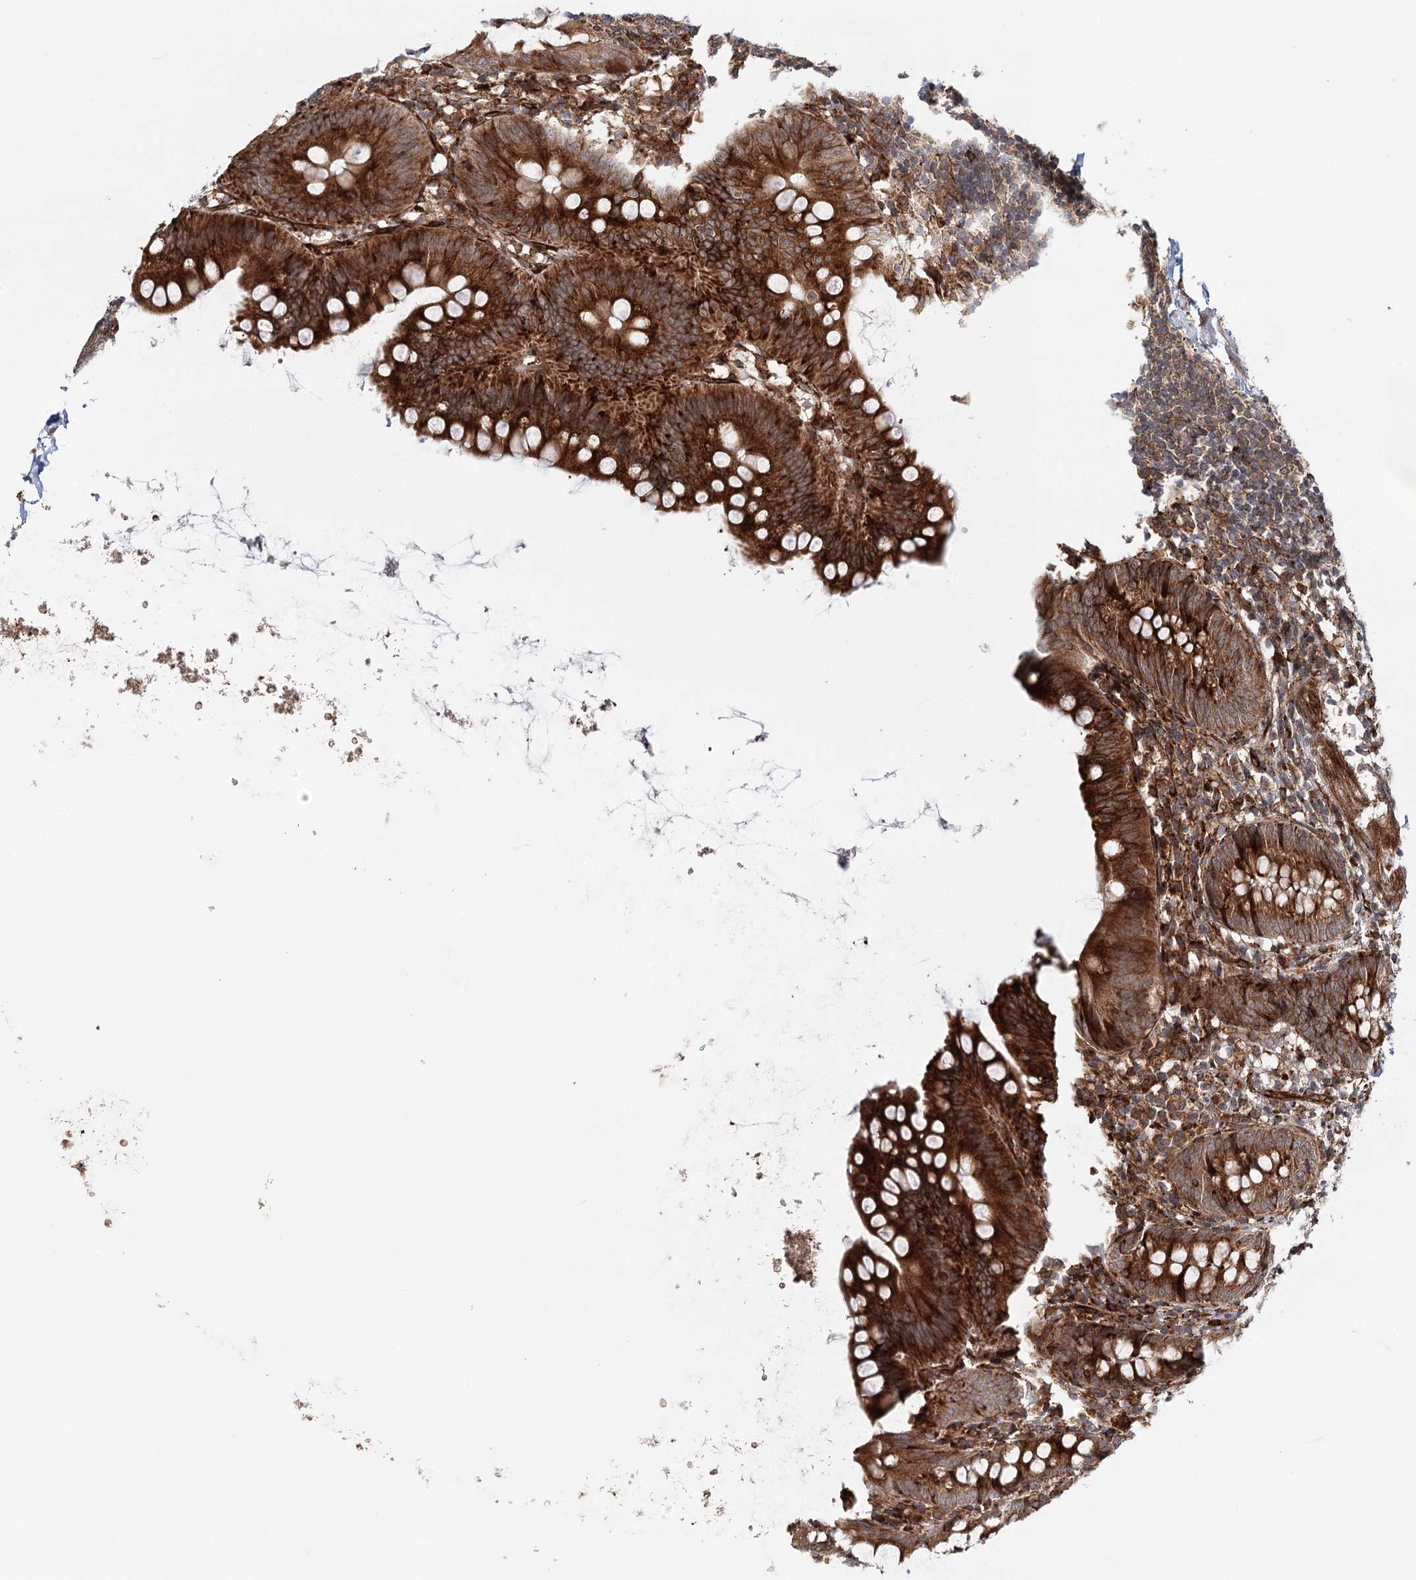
{"staining": {"intensity": "strong", "quantity": ">75%", "location": "cytoplasmic/membranous"}, "tissue": "appendix", "cell_type": "Glandular cells", "image_type": "normal", "snomed": [{"axis": "morphology", "description": "Normal tissue, NOS"}, {"axis": "topography", "description": "Appendix"}], "caption": "Unremarkable appendix was stained to show a protein in brown. There is high levels of strong cytoplasmic/membranous positivity in about >75% of glandular cells. (DAB IHC with brightfield microscopy, high magnification).", "gene": "MKNK1", "patient": {"sex": "female", "age": 62}}